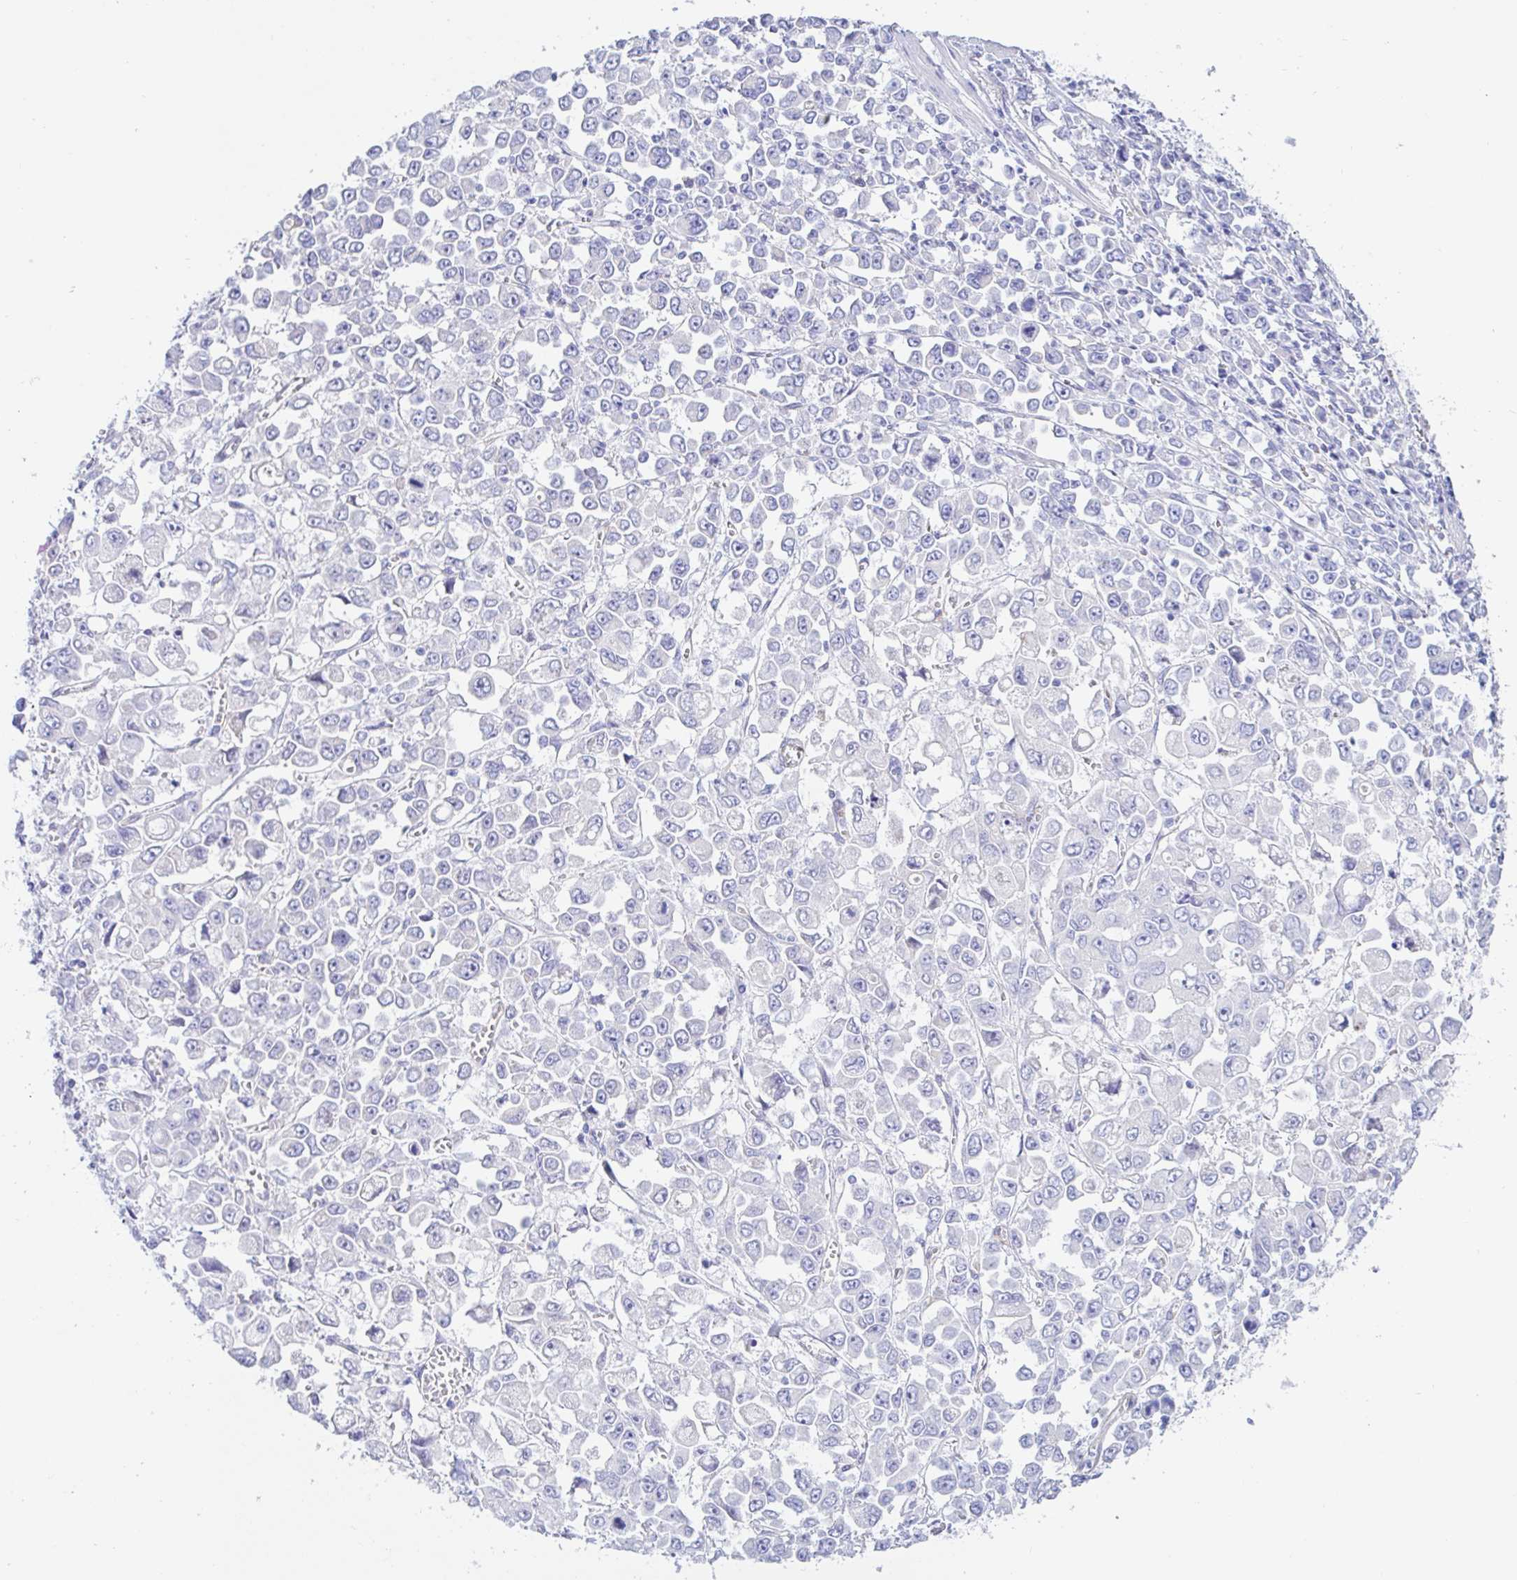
{"staining": {"intensity": "negative", "quantity": "none", "location": "none"}, "tissue": "stomach cancer", "cell_type": "Tumor cells", "image_type": "cancer", "snomed": [{"axis": "morphology", "description": "Adenocarcinoma, NOS"}, {"axis": "topography", "description": "Stomach, upper"}], "caption": "A high-resolution image shows immunohistochemistry staining of stomach adenocarcinoma, which demonstrates no significant expression in tumor cells.", "gene": "ARL4D", "patient": {"sex": "male", "age": 70}}